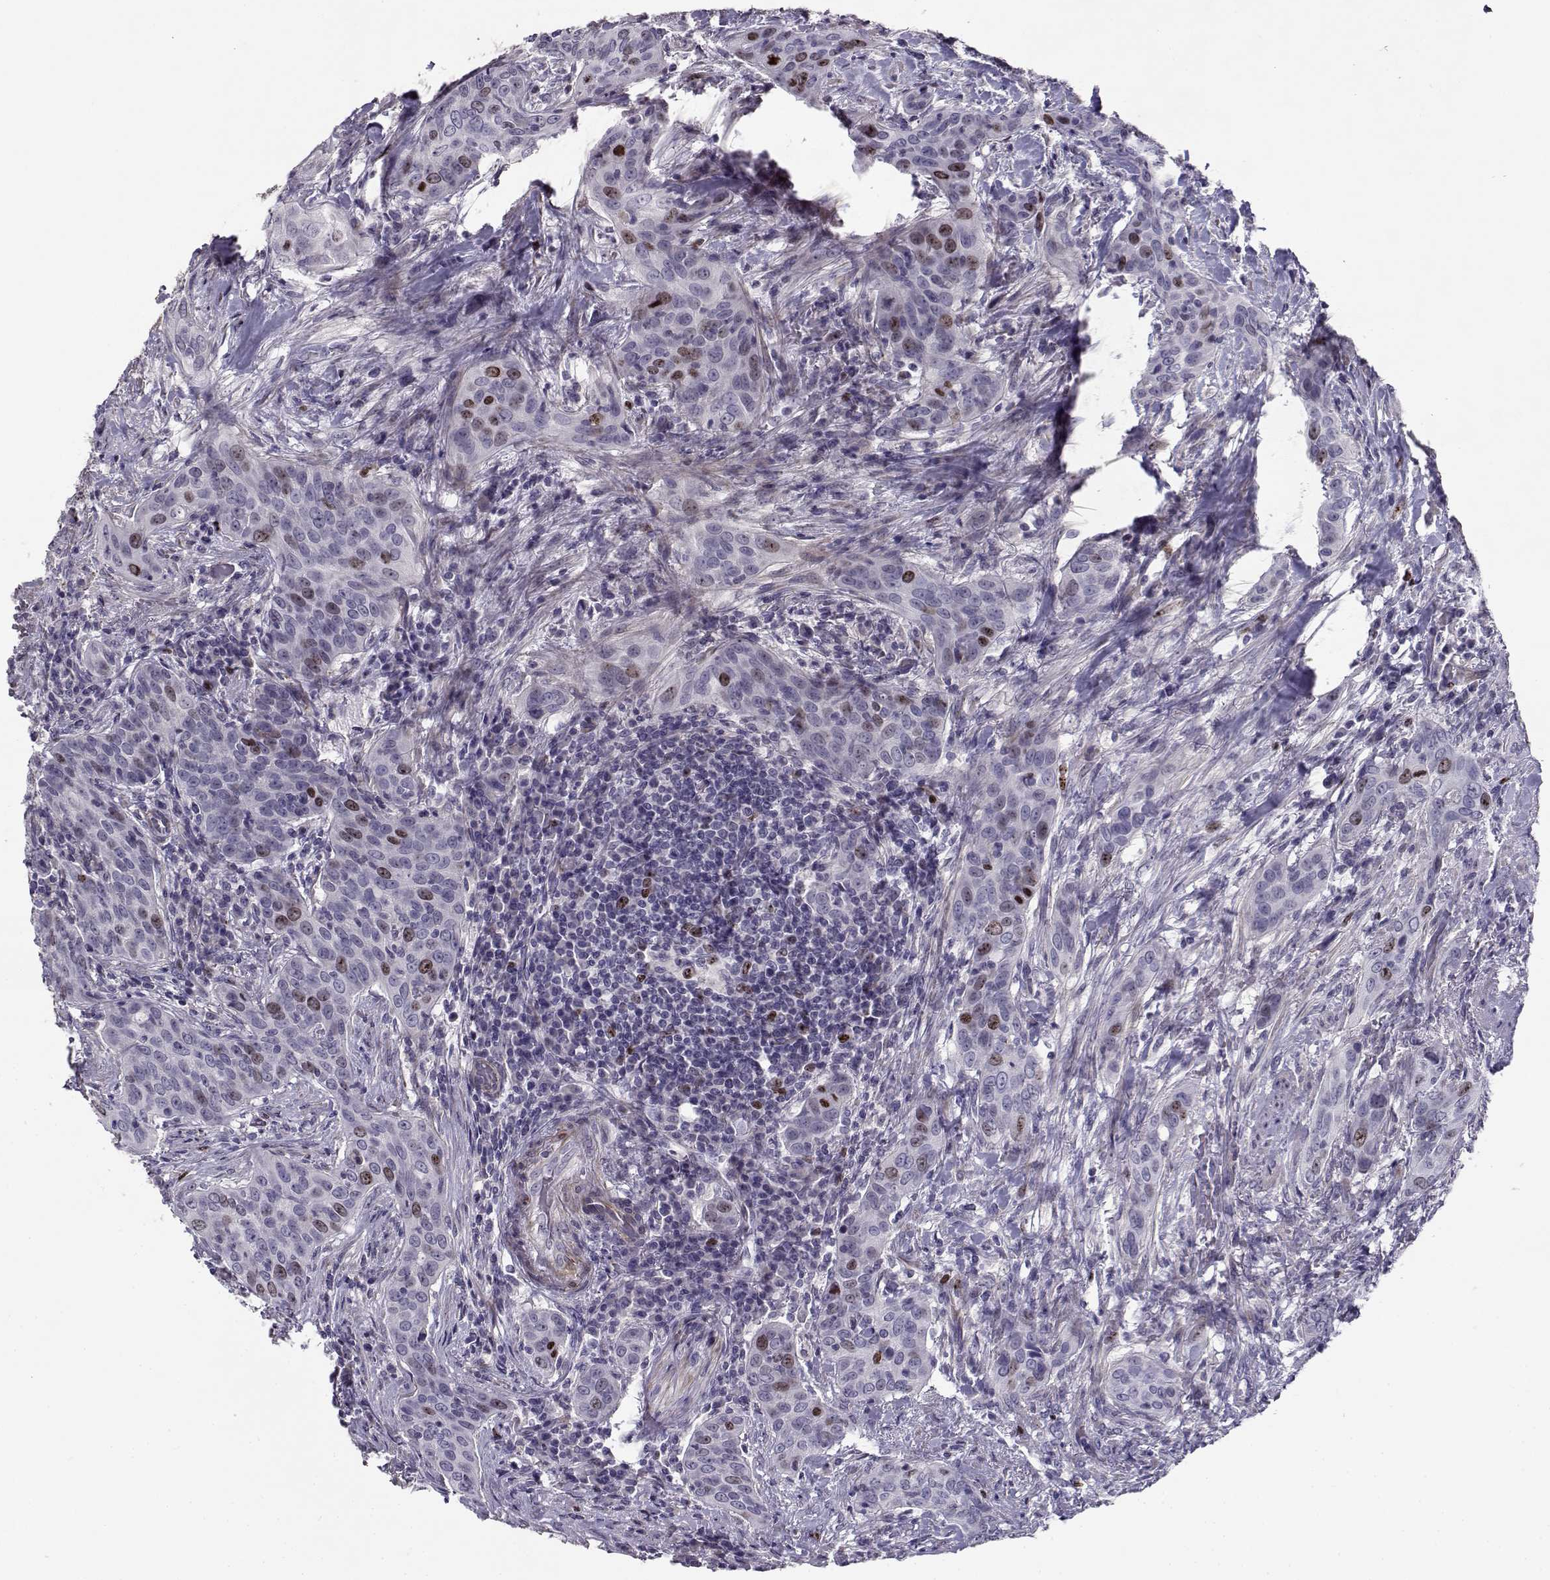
{"staining": {"intensity": "moderate", "quantity": "<25%", "location": "nuclear"}, "tissue": "urothelial cancer", "cell_type": "Tumor cells", "image_type": "cancer", "snomed": [{"axis": "morphology", "description": "Urothelial carcinoma, High grade"}, {"axis": "topography", "description": "Urinary bladder"}], "caption": "Human high-grade urothelial carcinoma stained with a protein marker reveals moderate staining in tumor cells.", "gene": "NPW", "patient": {"sex": "male", "age": 82}}